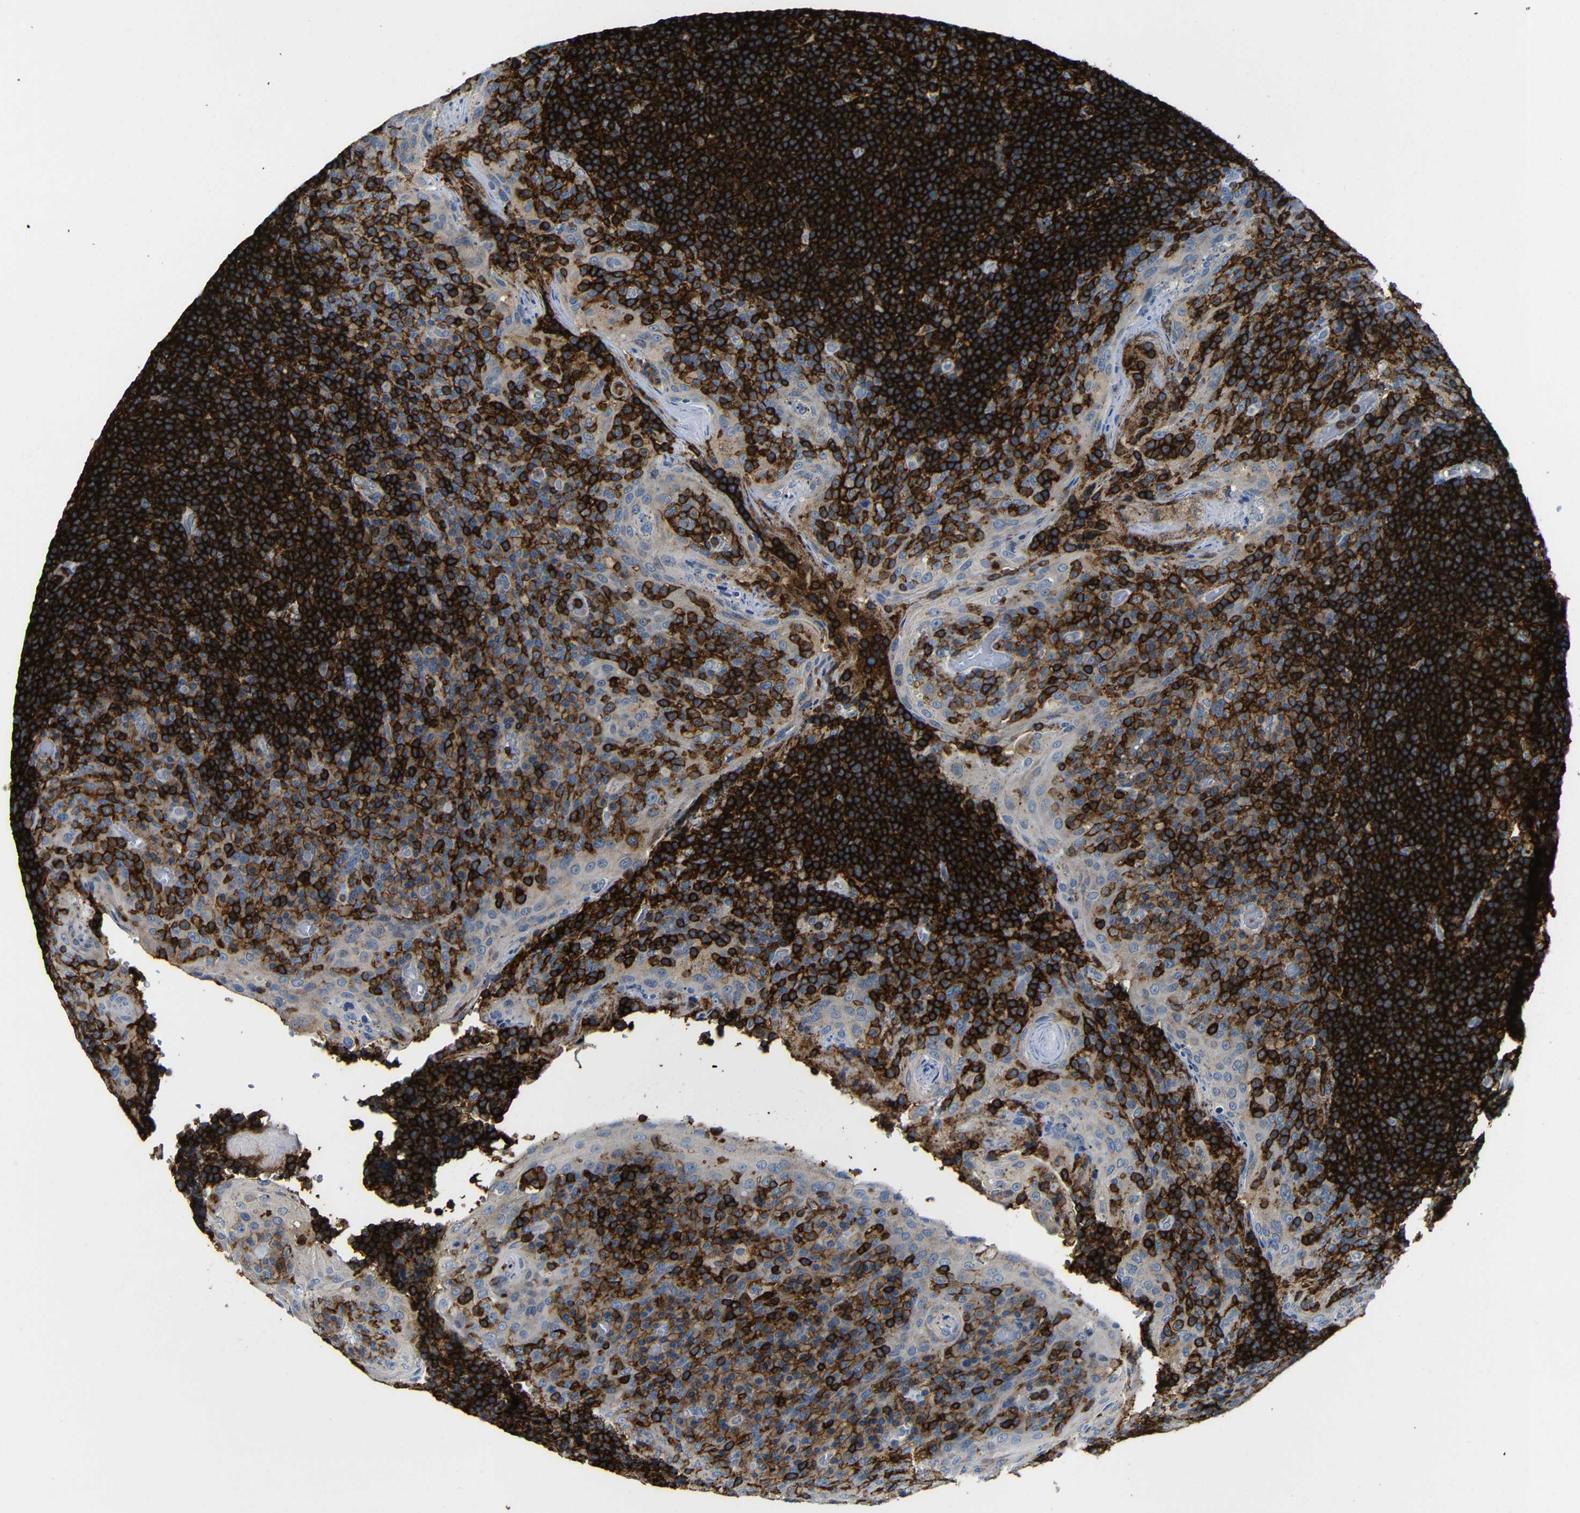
{"staining": {"intensity": "strong", "quantity": ">75%", "location": "cytoplasmic/membranous"}, "tissue": "tonsil", "cell_type": "Germinal center cells", "image_type": "normal", "snomed": [{"axis": "morphology", "description": "Normal tissue, NOS"}, {"axis": "topography", "description": "Tonsil"}], "caption": "Unremarkable tonsil was stained to show a protein in brown. There is high levels of strong cytoplasmic/membranous staining in approximately >75% of germinal center cells. Using DAB (3,3'-diaminobenzidine) (brown) and hematoxylin (blue) stains, captured at high magnification using brightfield microscopy.", "gene": "P2RY12", "patient": {"sex": "male", "age": 17}}